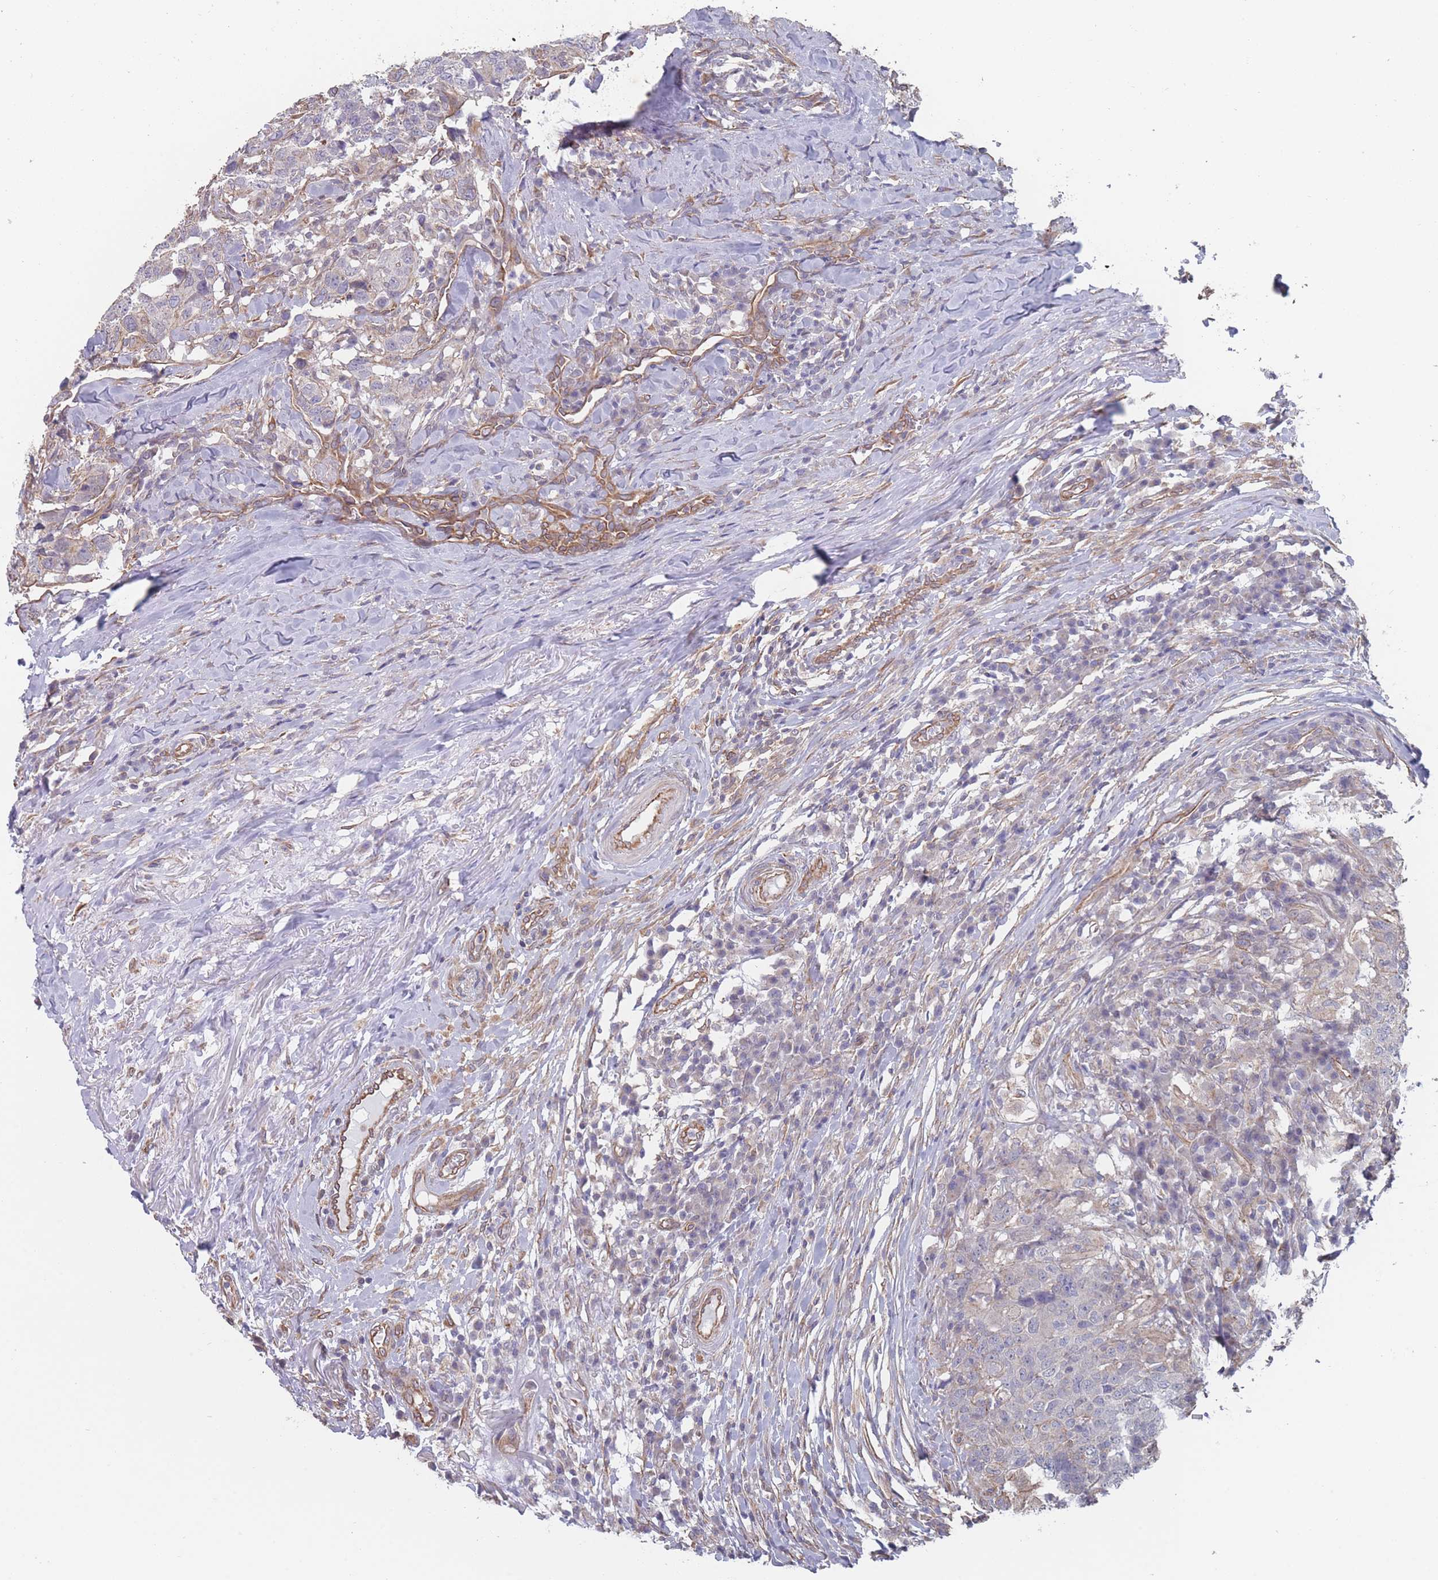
{"staining": {"intensity": "negative", "quantity": "none", "location": "none"}, "tissue": "head and neck cancer", "cell_type": "Tumor cells", "image_type": "cancer", "snomed": [{"axis": "morphology", "description": "Normal tissue, NOS"}, {"axis": "morphology", "description": "Squamous cell carcinoma, NOS"}, {"axis": "topography", "description": "Skeletal muscle"}, {"axis": "topography", "description": "Vascular tissue"}, {"axis": "topography", "description": "Peripheral nerve tissue"}, {"axis": "topography", "description": "Head-Neck"}], "caption": "Protein analysis of head and neck squamous cell carcinoma displays no significant staining in tumor cells.", "gene": "SLC1A6", "patient": {"sex": "male", "age": 66}}